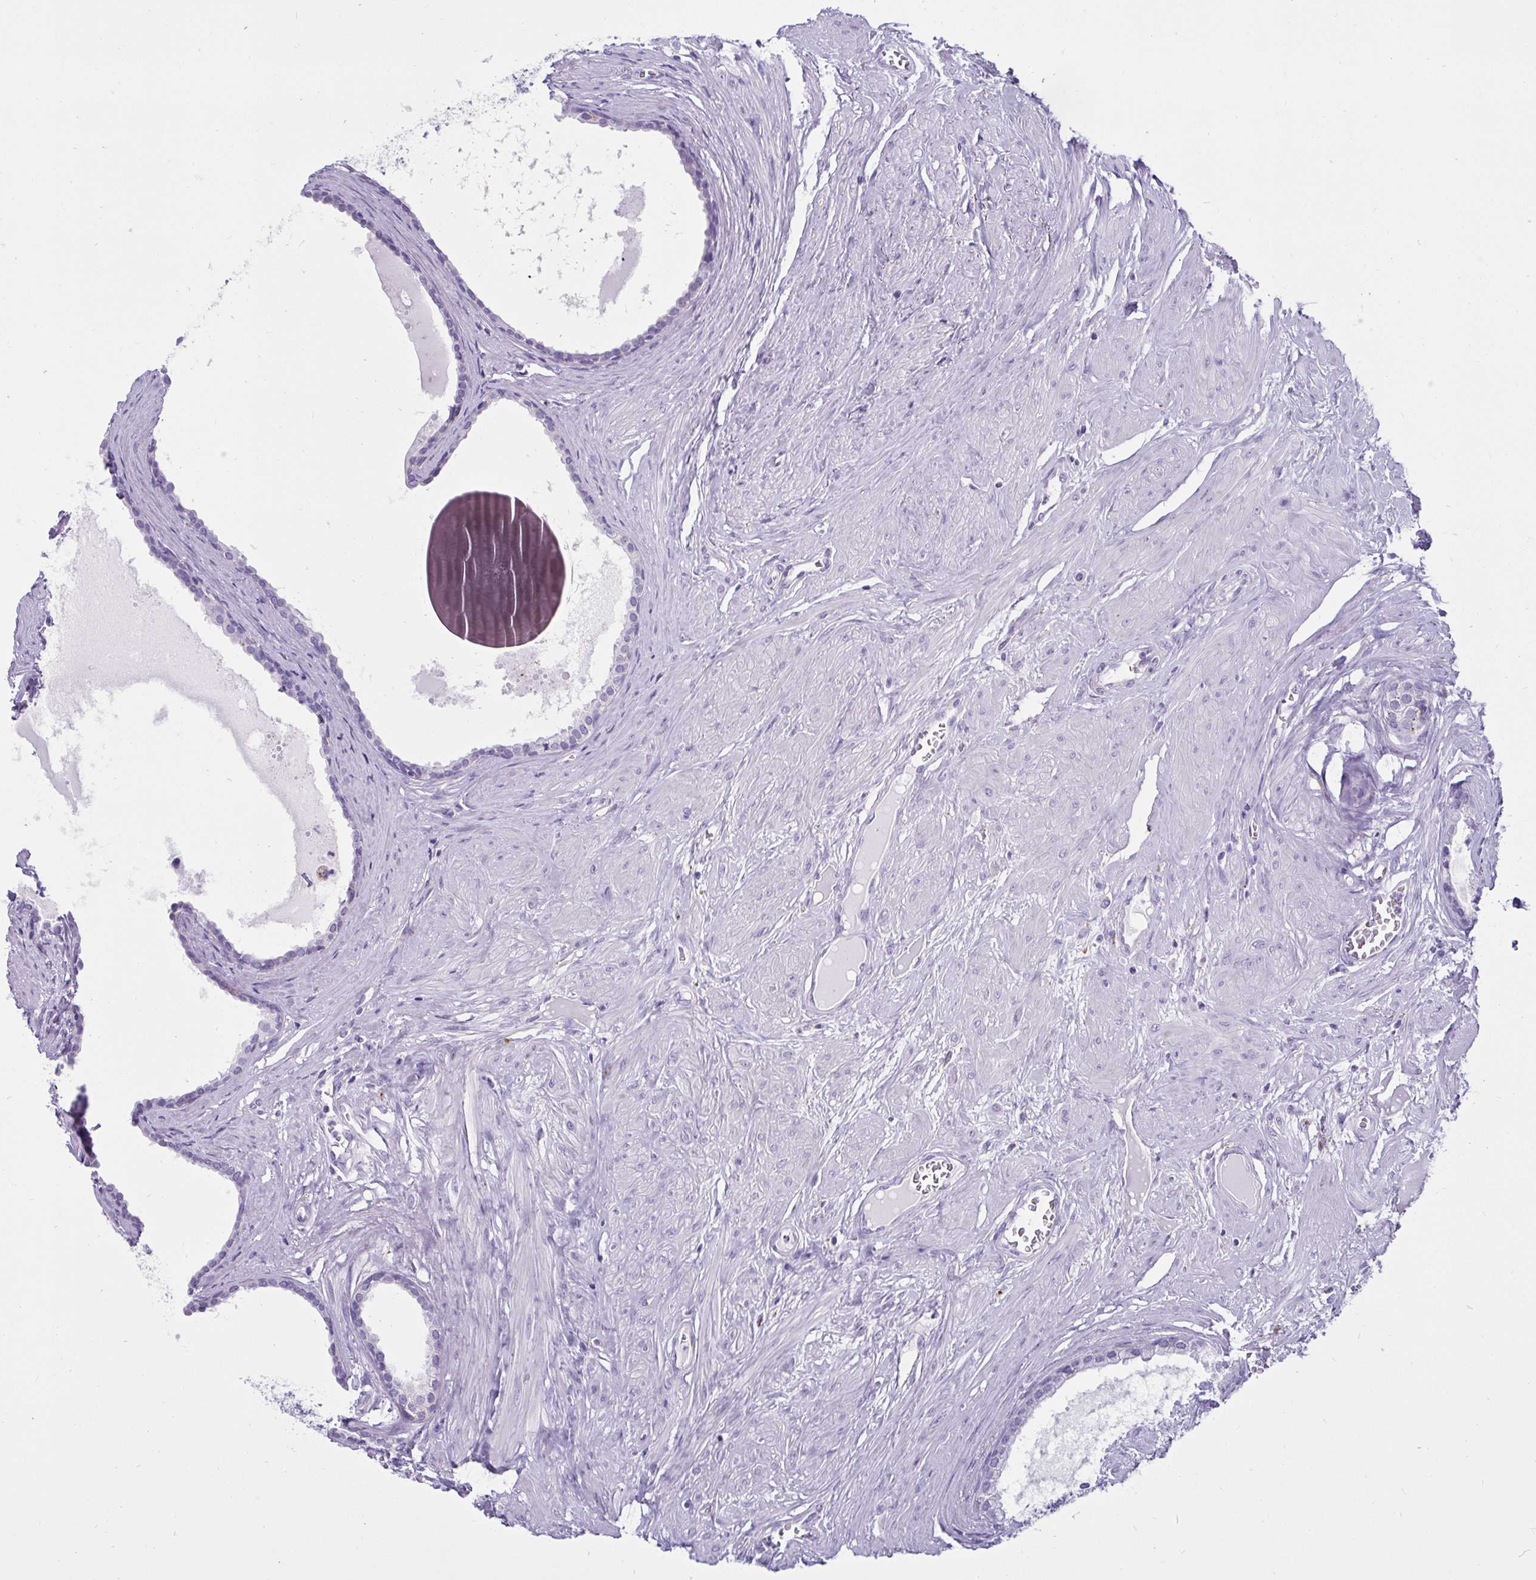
{"staining": {"intensity": "negative", "quantity": "none", "location": "none"}, "tissue": "prostate", "cell_type": "Glandular cells", "image_type": "normal", "snomed": [{"axis": "morphology", "description": "Normal tissue, NOS"}, {"axis": "topography", "description": "Prostate"}, {"axis": "topography", "description": "Peripheral nerve tissue"}], "caption": "High power microscopy histopathology image of an IHC micrograph of benign prostate, revealing no significant positivity in glandular cells.", "gene": "CTSZ", "patient": {"sex": "male", "age": 55}}